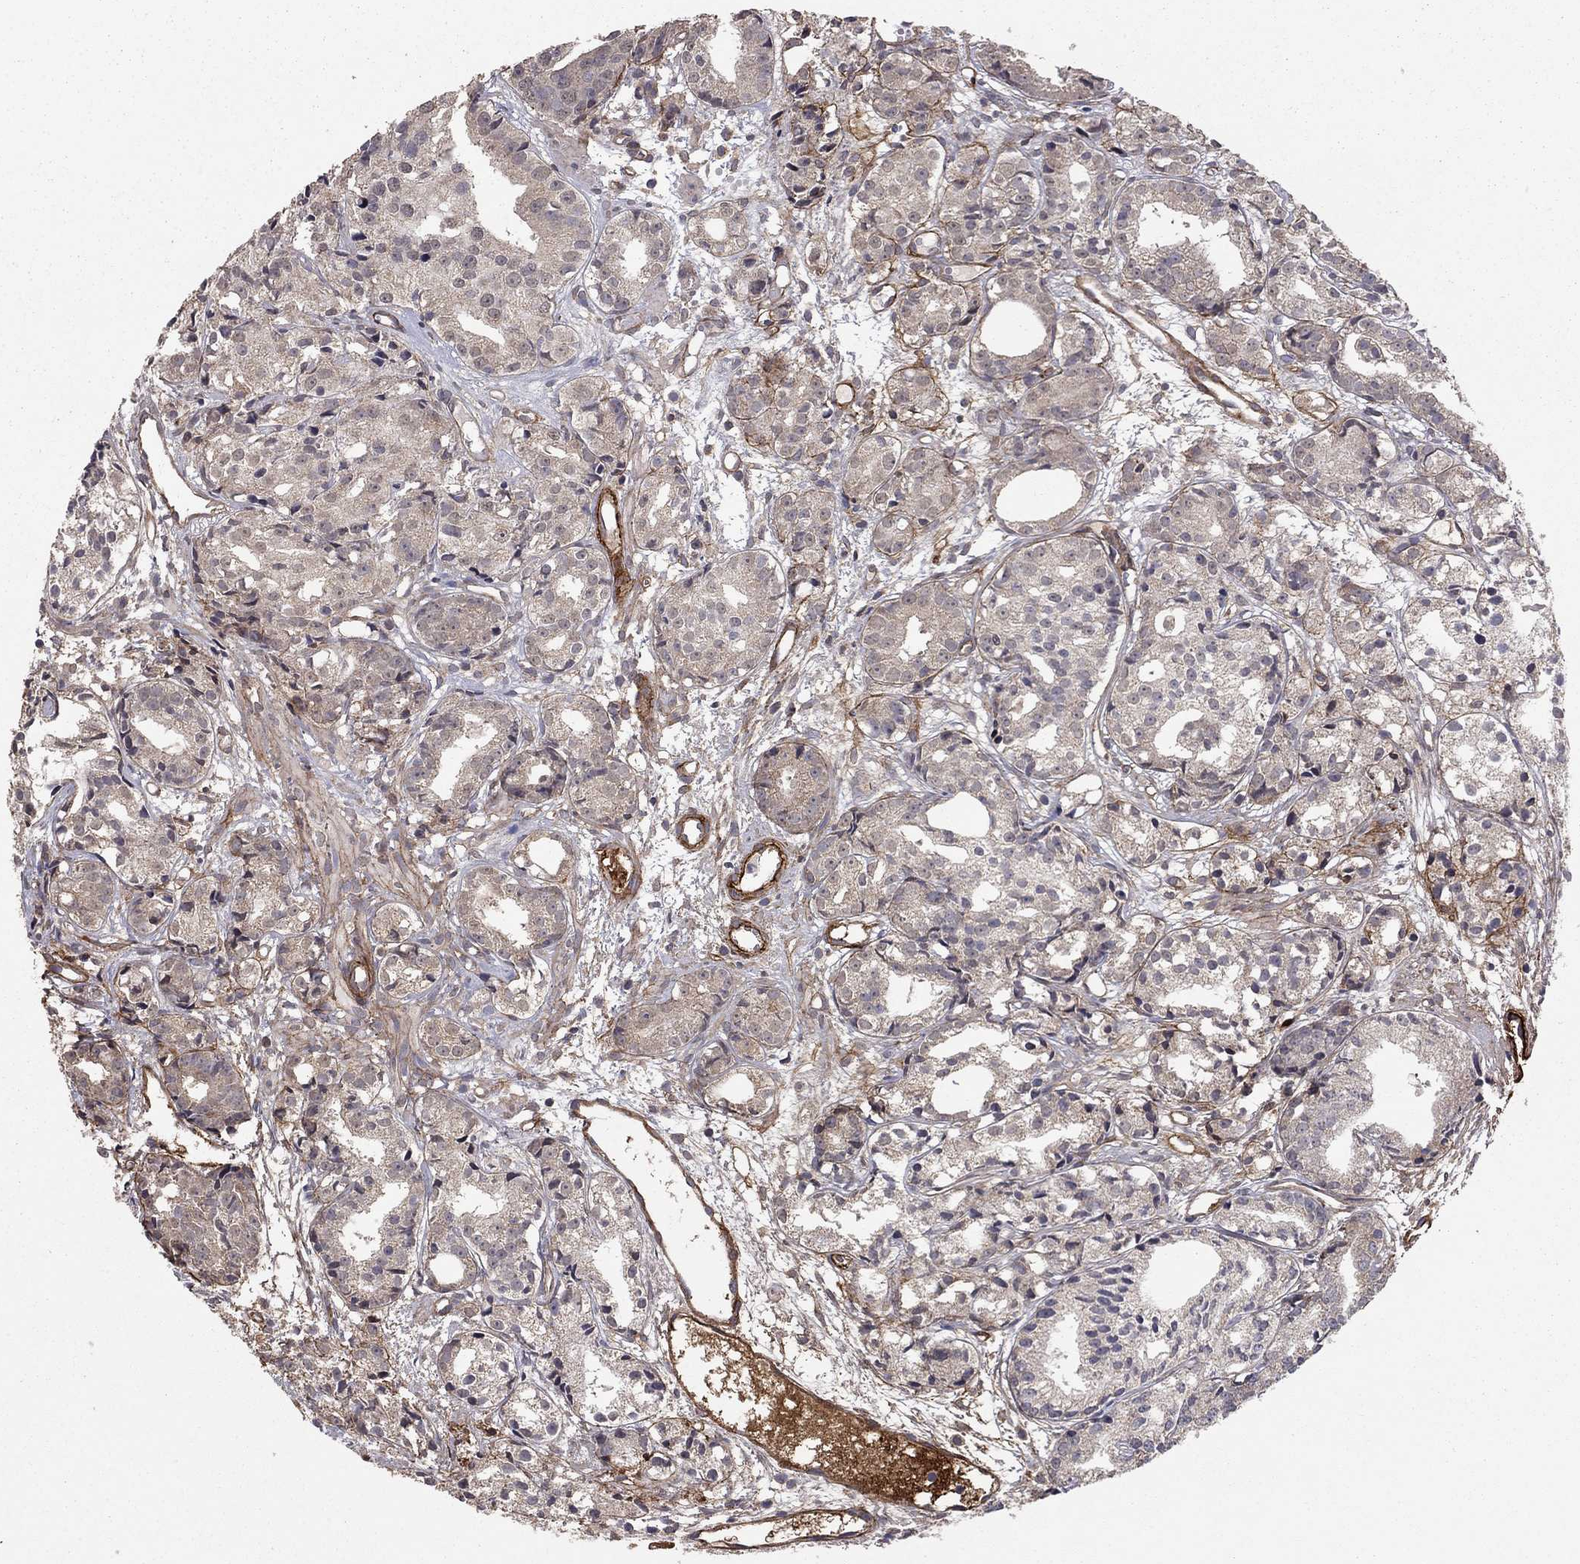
{"staining": {"intensity": "negative", "quantity": "none", "location": "none"}, "tissue": "prostate cancer", "cell_type": "Tumor cells", "image_type": "cancer", "snomed": [{"axis": "morphology", "description": "Adenocarcinoma, Medium grade"}, {"axis": "topography", "description": "Prostate"}], "caption": "IHC histopathology image of neoplastic tissue: human prostate cancer stained with DAB (3,3'-diaminobenzidine) displays no significant protein expression in tumor cells.", "gene": "COL18A1", "patient": {"sex": "male", "age": 74}}